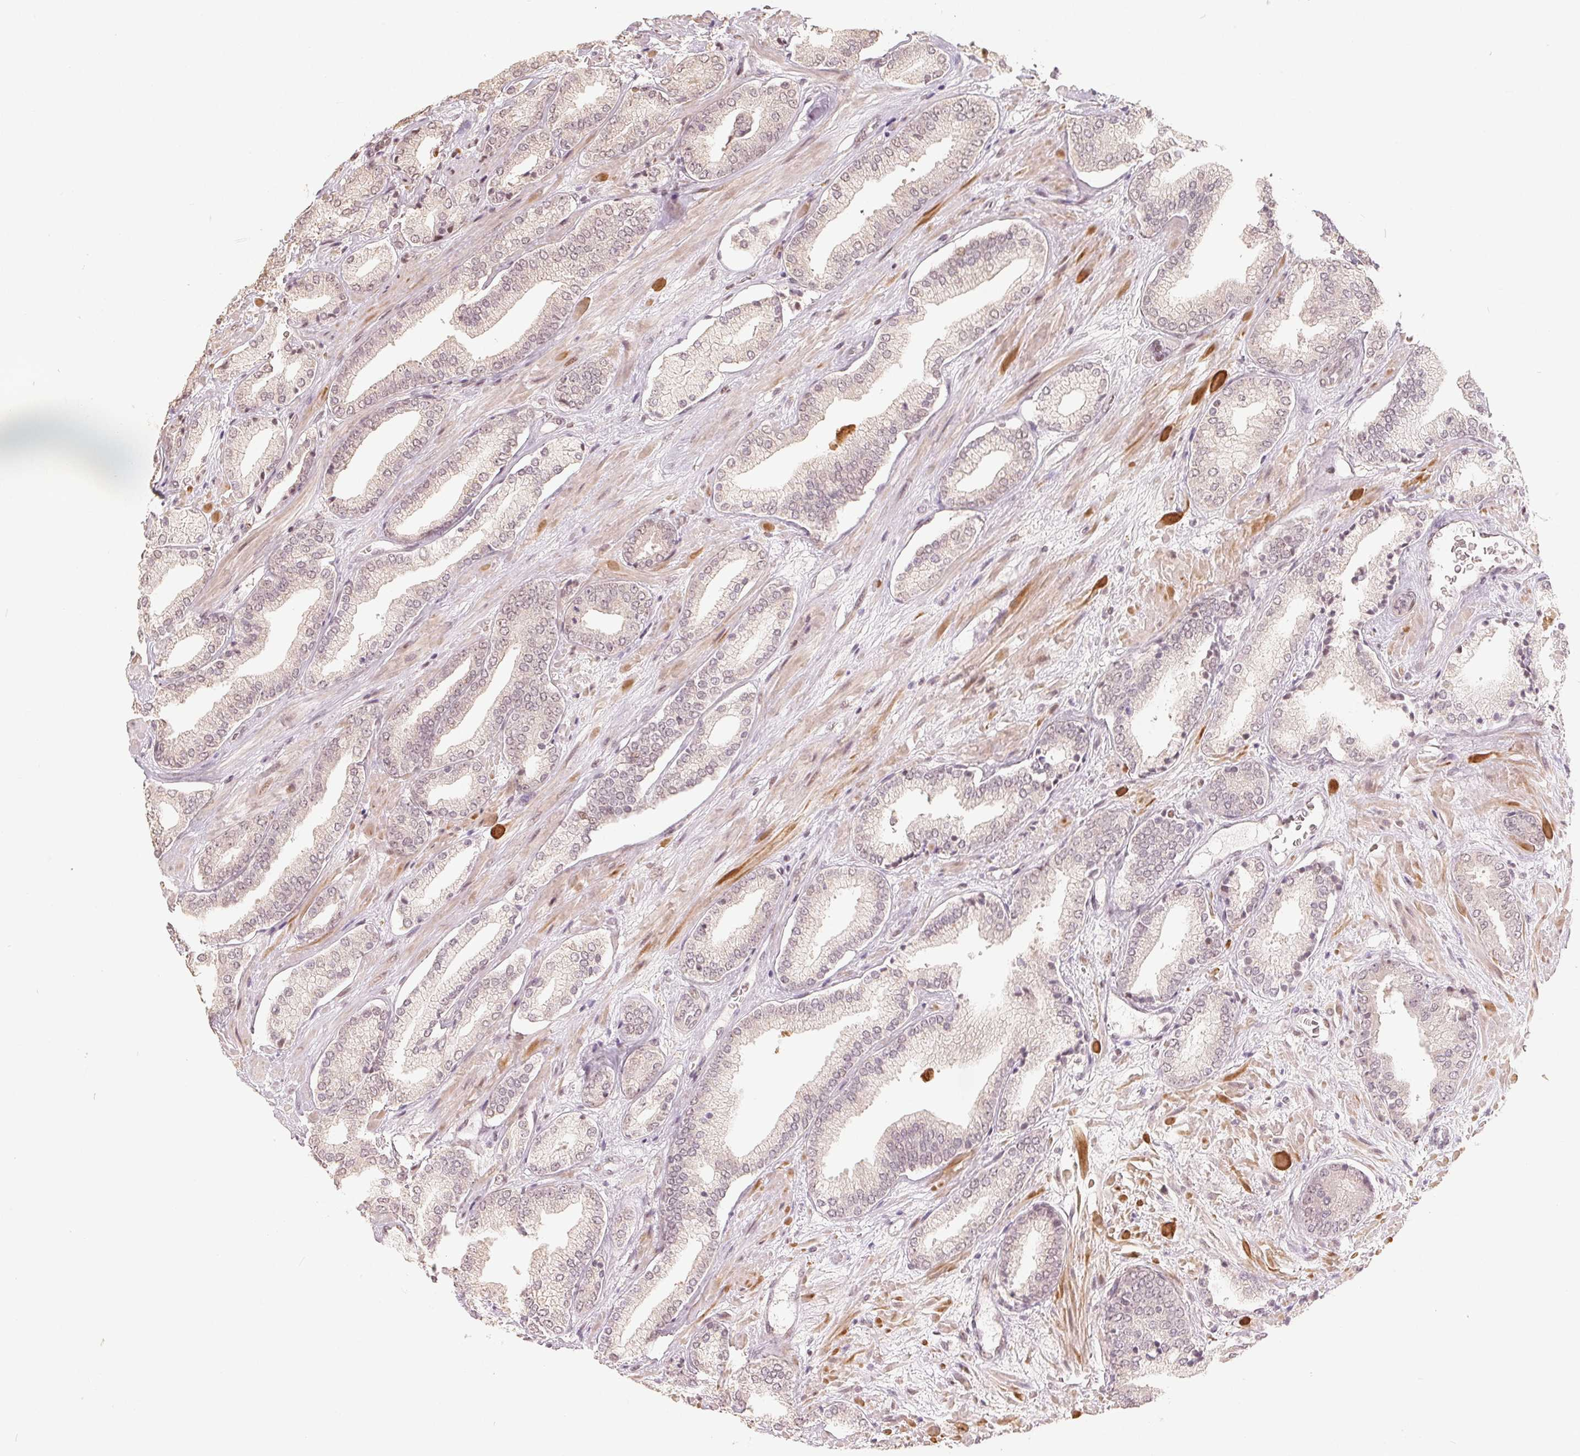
{"staining": {"intensity": "weak", "quantity": "<25%", "location": "nuclear"}, "tissue": "prostate cancer", "cell_type": "Tumor cells", "image_type": "cancer", "snomed": [{"axis": "morphology", "description": "Adenocarcinoma, High grade"}, {"axis": "topography", "description": "Prostate"}], "caption": "Photomicrograph shows no significant protein positivity in tumor cells of prostate cancer.", "gene": "CCDC138", "patient": {"sex": "male", "age": 56}}